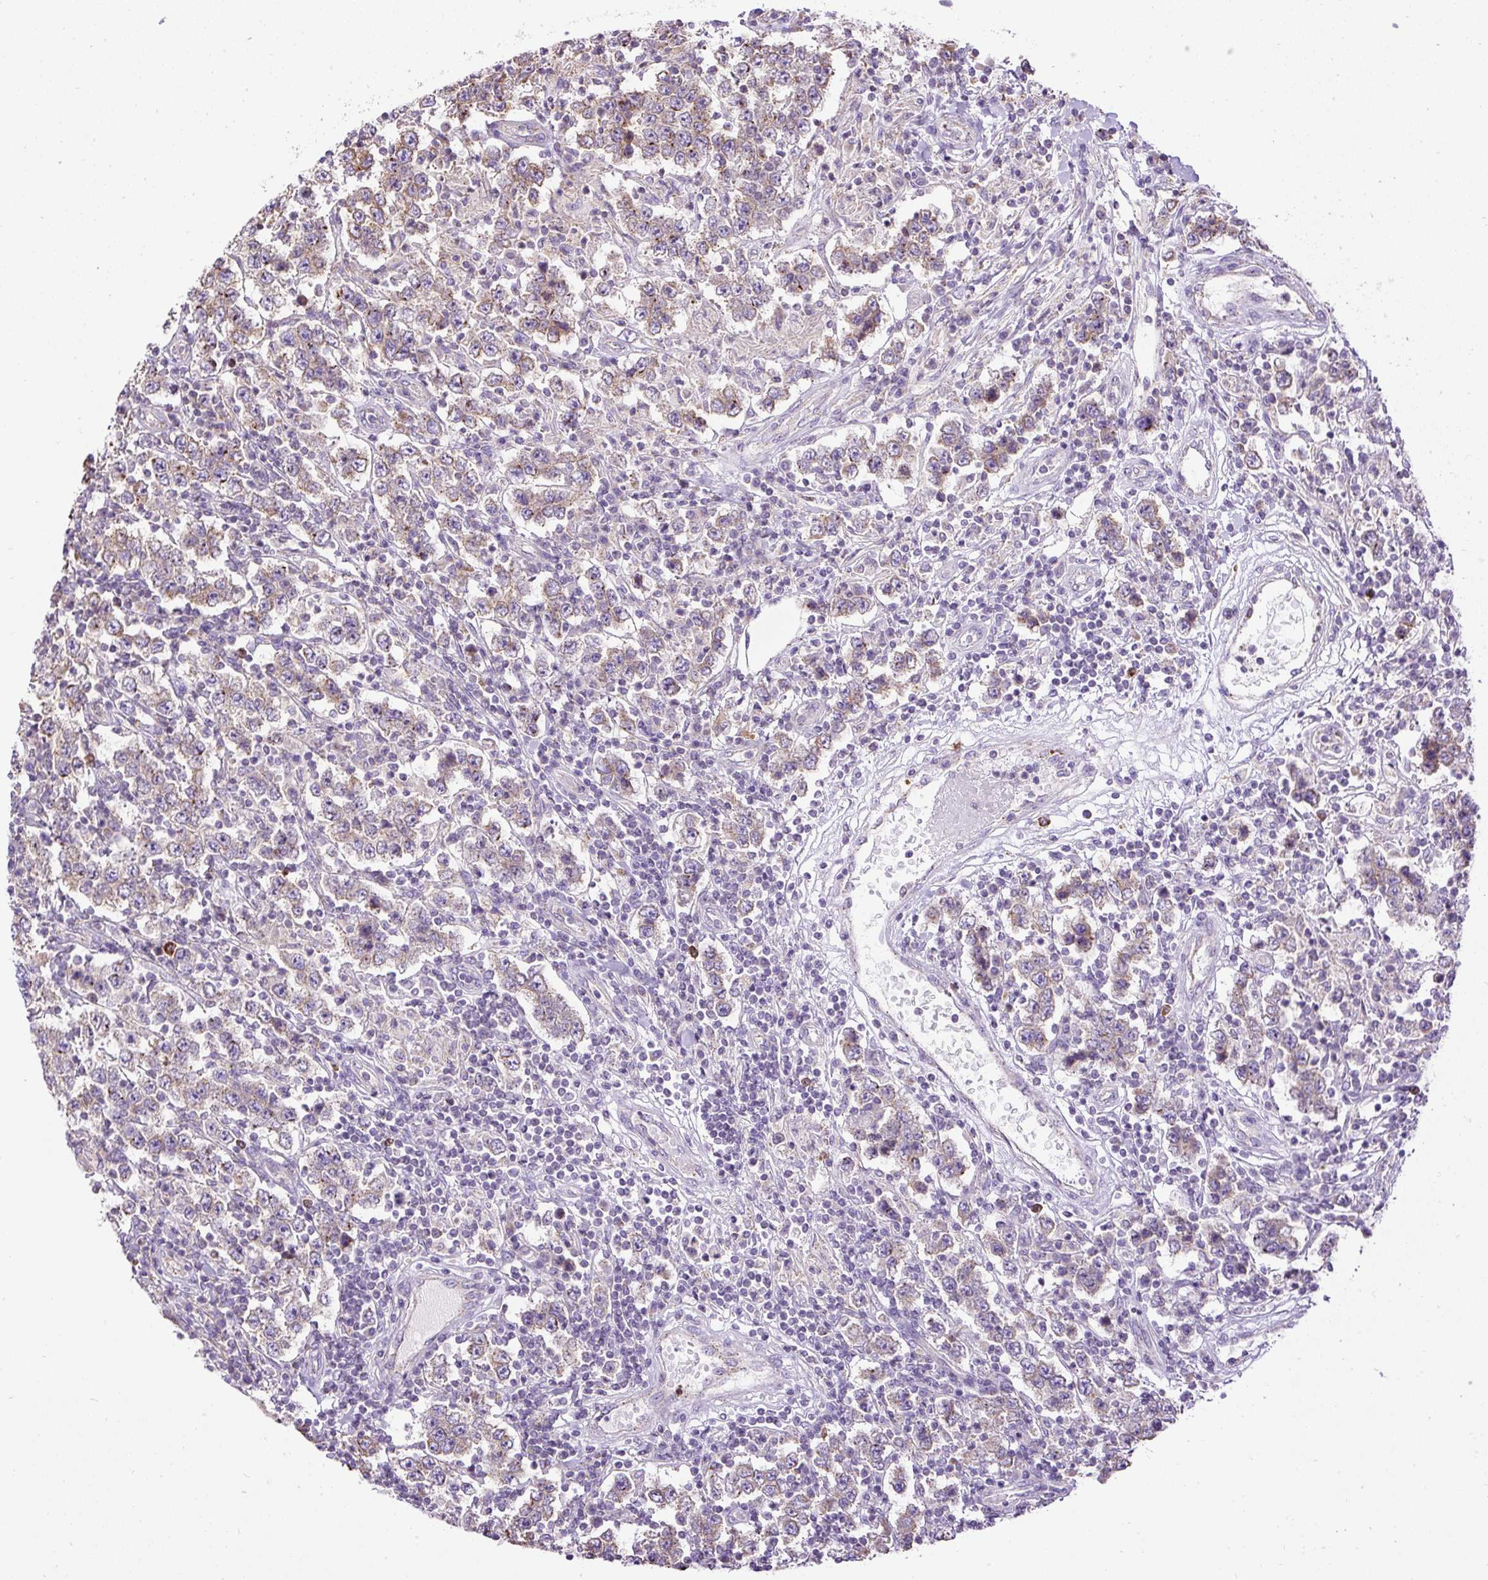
{"staining": {"intensity": "weak", "quantity": "<25%", "location": "cytoplasmic/membranous"}, "tissue": "testis cancer", "cell_type": "Tumor cells", "image_type": "cancer", "snomed": [{"axis": "morphology", "description": "Normal tissue, NOS"}, {"axis": "morphology", "description": "Urothelial carcinoma, High grade"}, {"axis": "morphology", "description": "Seminoma, NOS"}, {"axis": "morphology", "description": "Carcinoma, Embryonal, NOS"}, {"axis": "topography", "description": "Urinary bladder"}, {"axis": "topography", "description": "Testis"}], "caption": "This photomicrograph is of testis urothelial carcinoma (high-grade) stained with immunohistochemistry to label a protein in brown with the nuclei are counter-stained blue. There is no expression in tumor cells.", "gene": "CFAP47", "patient": {"sex": "male", "age": 41}}